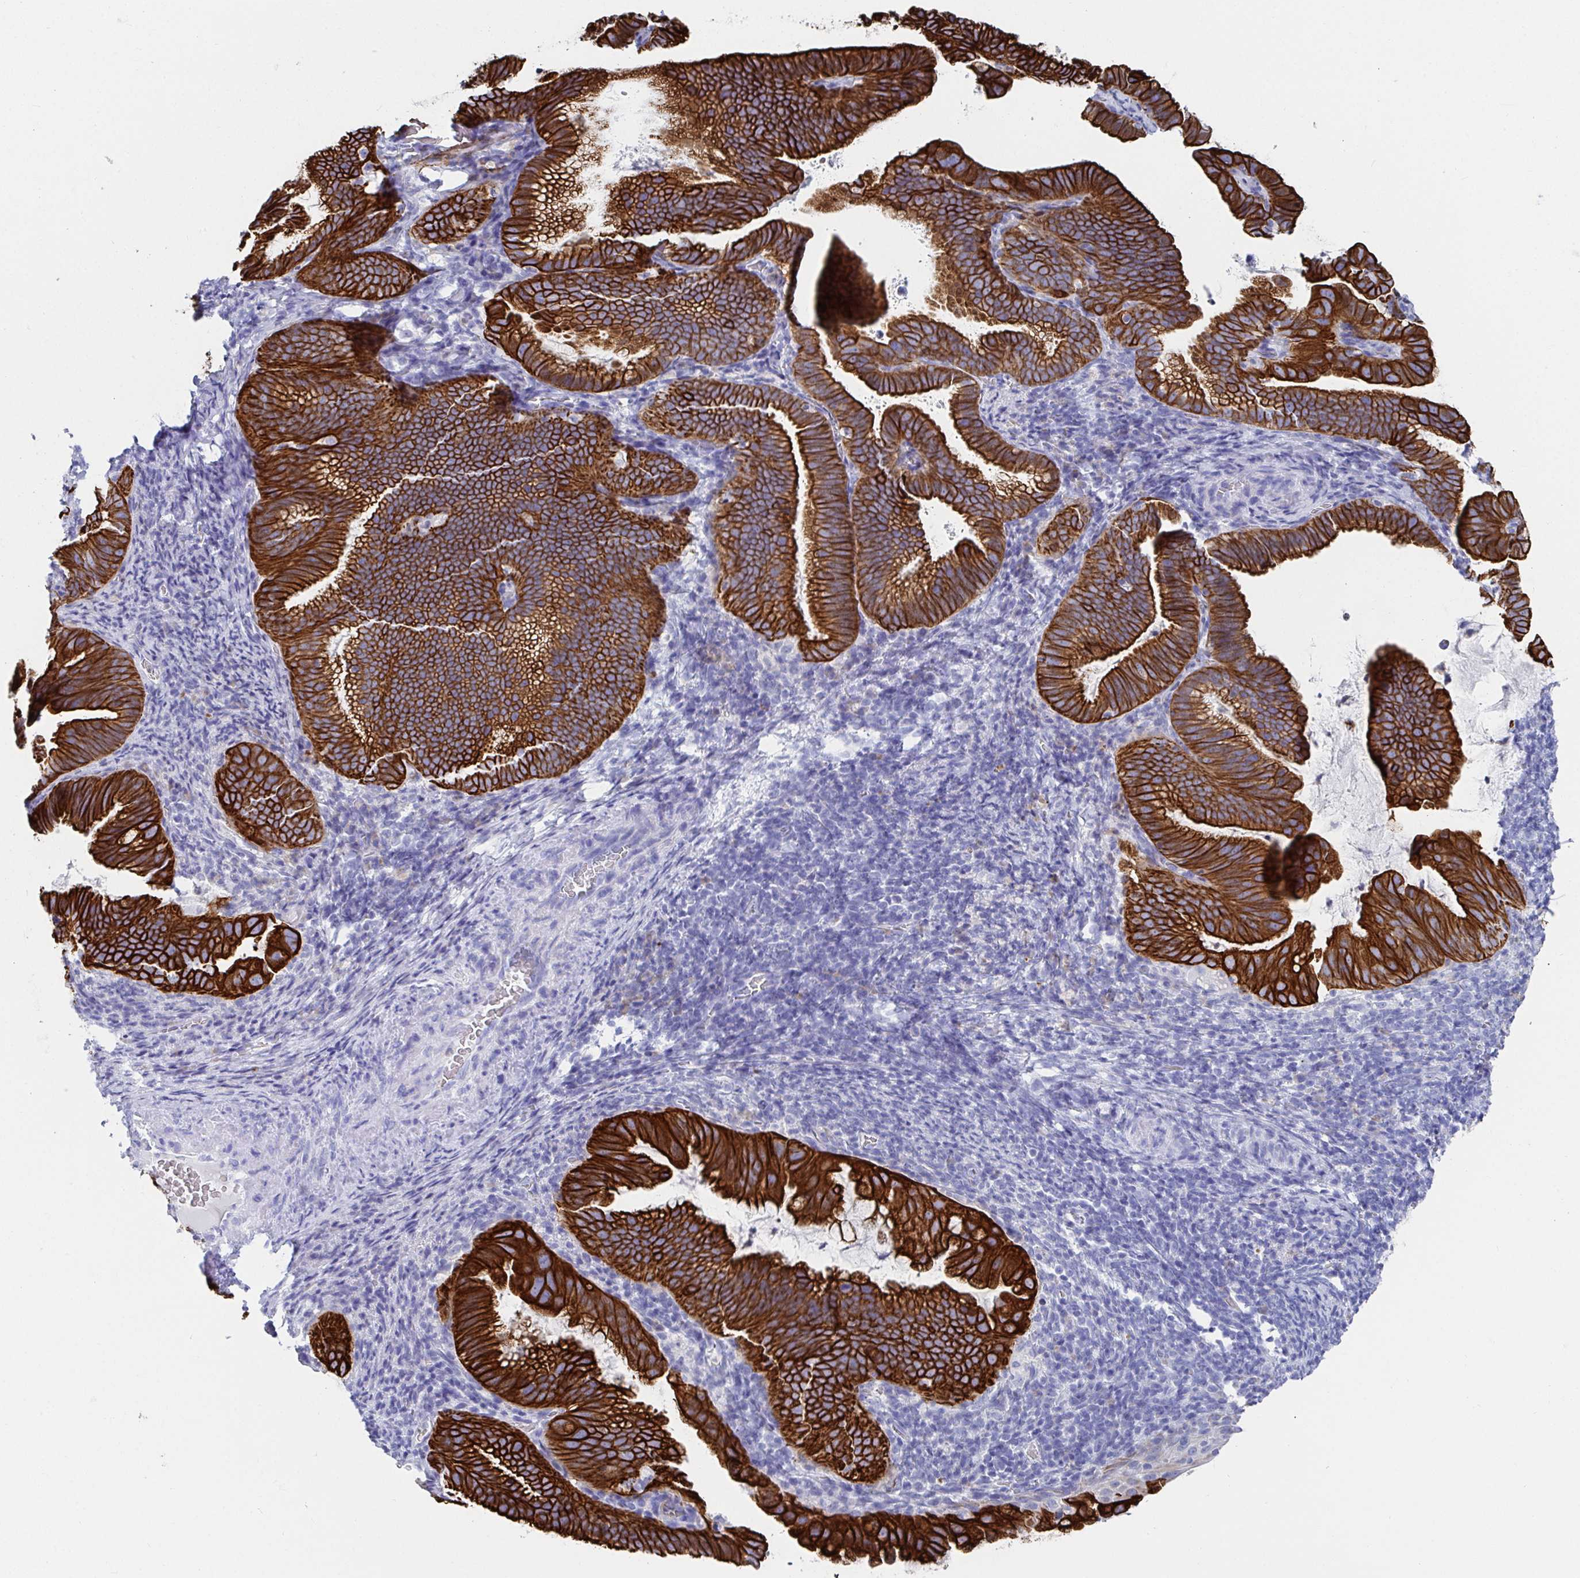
{"staining": {"intensity": "strong", "quantity": ">75%", "location": "cytoplasmic/membranous"}, "tissue": "cervical cancer", "cell_type": "Tumor cells", "image_type": "cancer", "snomed": [{"axis": "morphology", "description": "Adenocarcinoma, NOS"}, {"axis": "topography", "description": "Cervix"}], "caption": "IHC (DAB (3,3'-diaminobenzidine)) staining of human cervical cancer displays strong cytoplasmic/membranous protein expression in approximately >75% of tumor cells.", "gene": "CLDN8", "patient": {"sex": "female", "age": 61}}